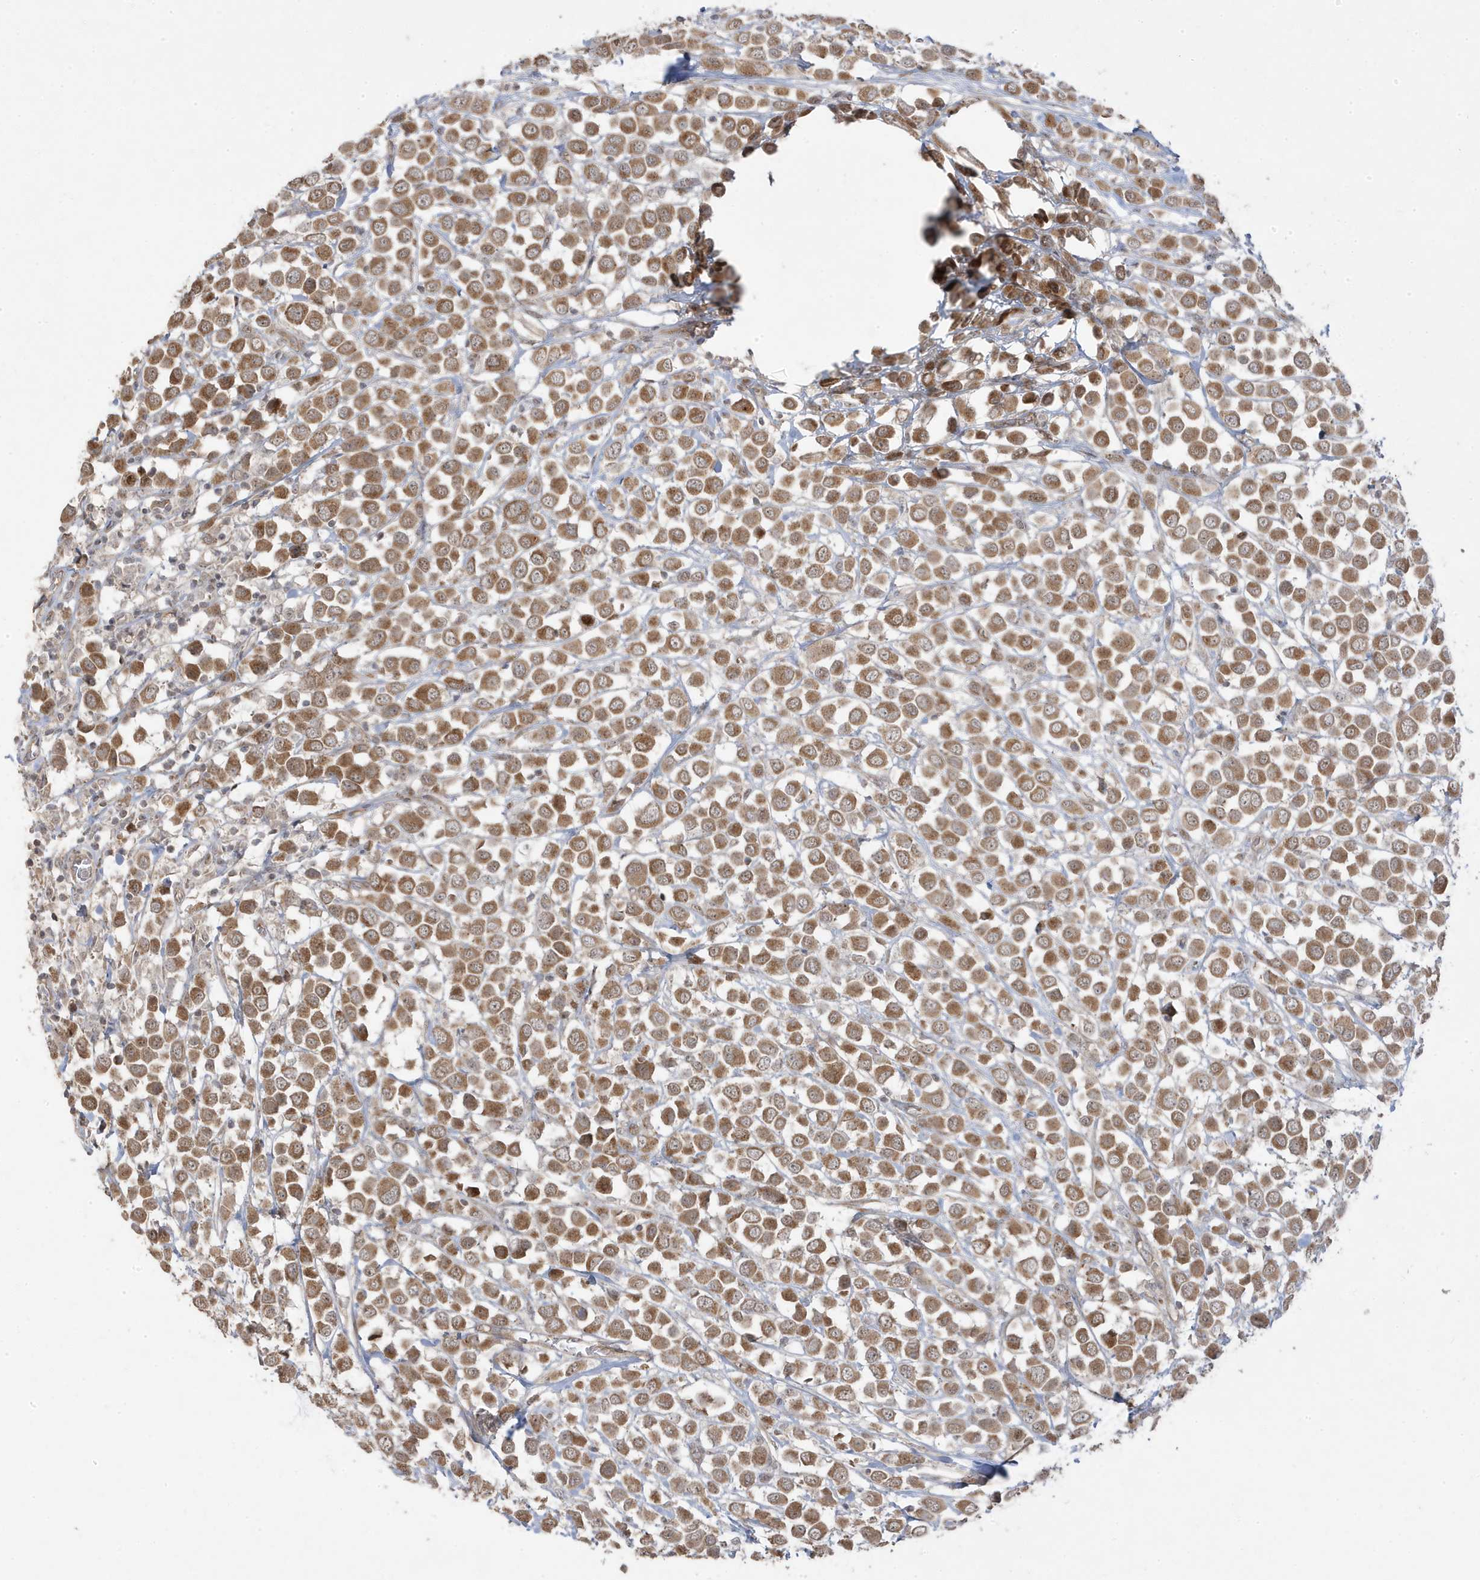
{"staining": {"intensity": "moderate", "quantity": ">75%", "location": "cytoplasmic/membranous"}, "tissue": "breast cancer", "cell_type": "Tumor cells", "image_type": "cancer", "snomed": [{"axis": "morphology", "description": "Duct carcinoma"}, {"axis": "topography", "description": "Breast"}], "caption": "IHC histopathology image of neoplastic tissue: human breast invasive ductal carcinoma stained using immunohistochemistry (IHC) demonstrates medium levels of moderate protein expression localized specifically in the cytoplasmic/membranous of tumor cells, appearing as a cytoplasmic/membranous brown color.", "gene": "DNAJC12", "patient": {"sex": "female", "age": 61}}